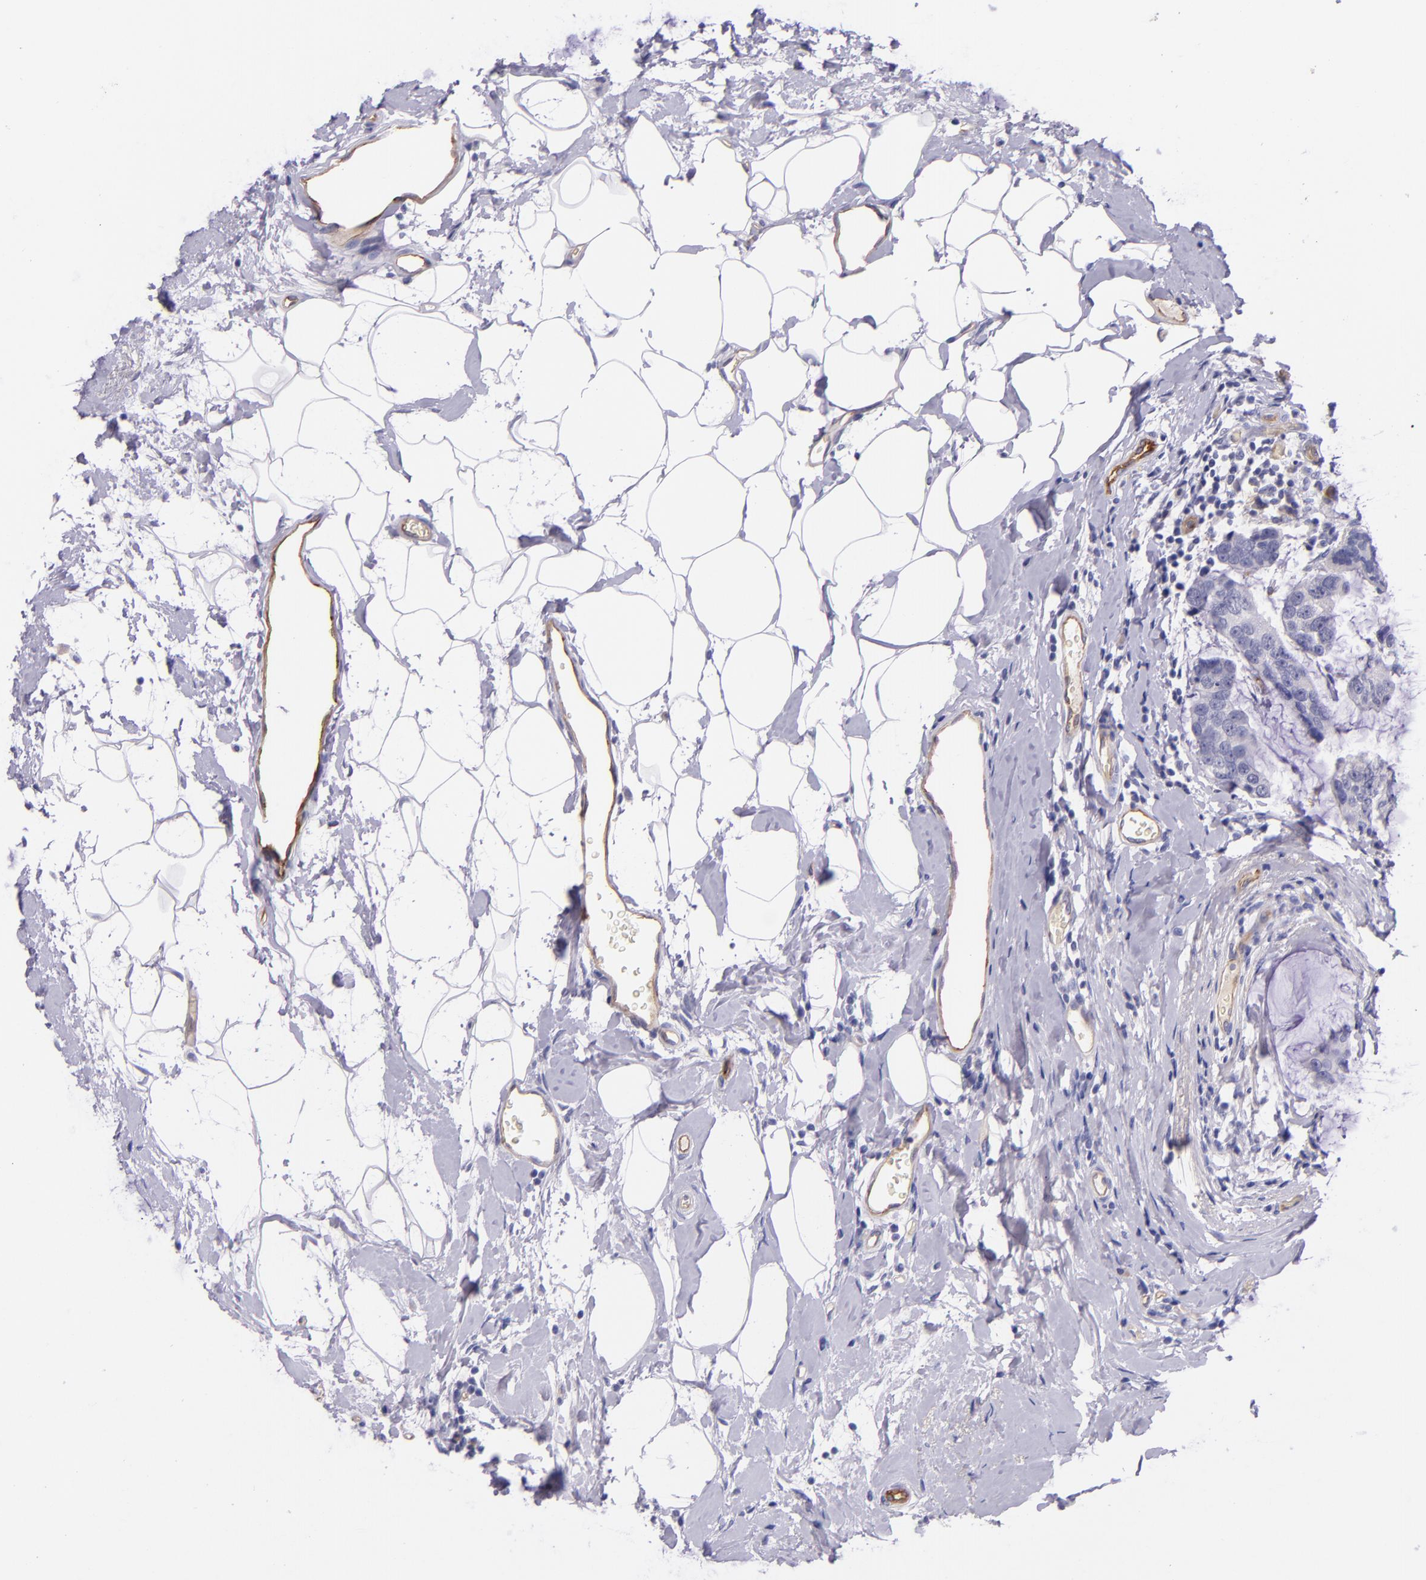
{"staining": {"intensity": "negative", "quantity": "none", "location": "none"}, "tissue": "breast cancer", "cell_type": "Tumor cells", "image_type": "cancer", "snomed": [{"axis": "morphology", "description": "Normal tissue, NOS"}, {"axis": "morphology", "description": "Duct carcinoma"}, {"axis": "topography", "description": "Breast"}], "caption": "Immunohistochemistry of human breast cancer (invasive ductal carcinoma) reveals no positivity in tumor cells.", "gene": "NOS3", "patient": {"sex": "female", "age": 50}}